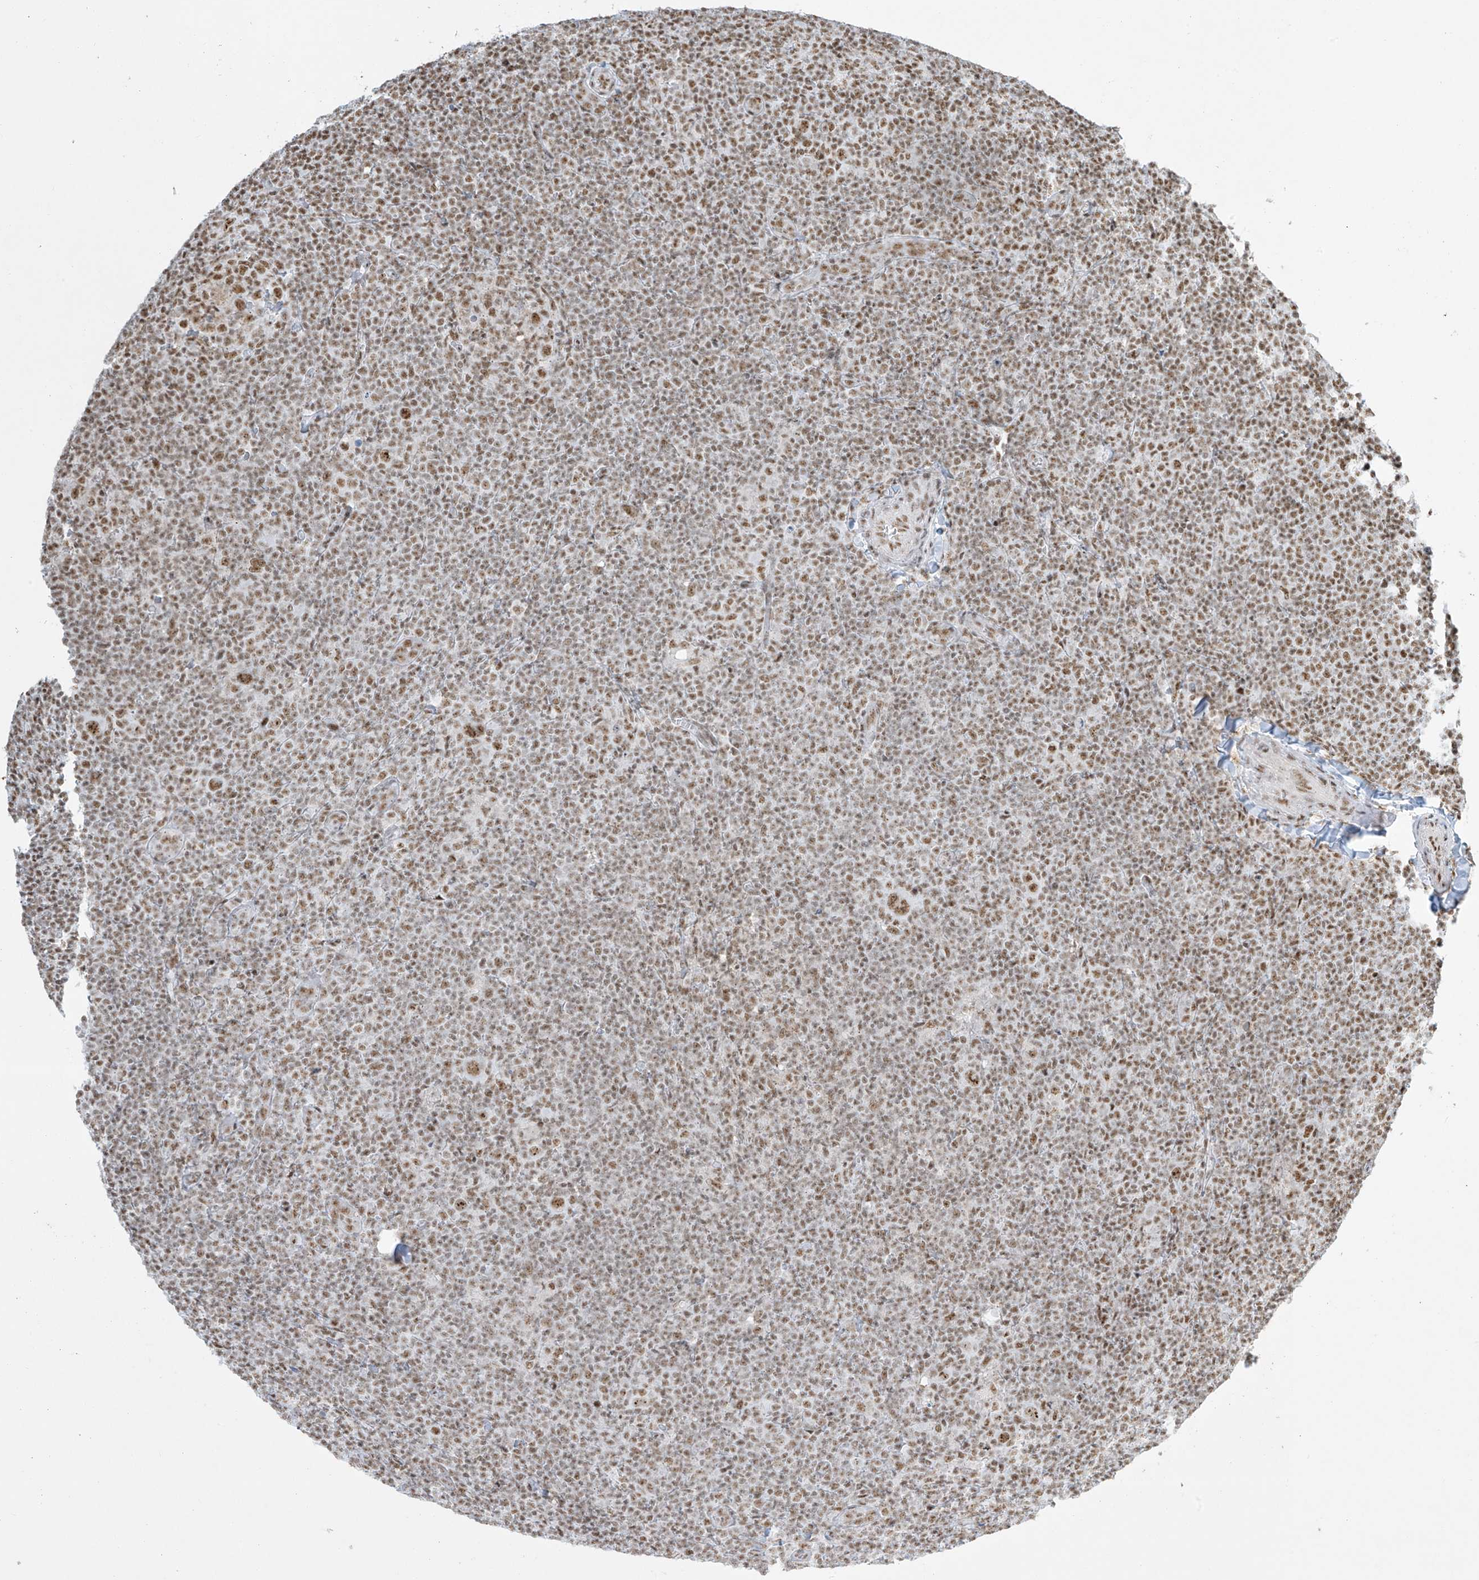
{"staining": {"intensity": "moderate", "quantity": ">75%", "location": "nuclear"}, "tissue": "lymphoma", "cell_type": "Tumor cells", "image_type": "cancer", "snomed": [{"axis": "morphology", "description": "Hodgkin's disease, NOS"}, {"axis": "topography", "description": "Lymph node"}], "caption": "This image shows immunohistochemistry staining of human Hodgkin's disease, with medium moderate nuclear staining in about >75% of tumor cells.", "gene": "MS4A6A", "patient": {"sex": "female", "age": 57}}